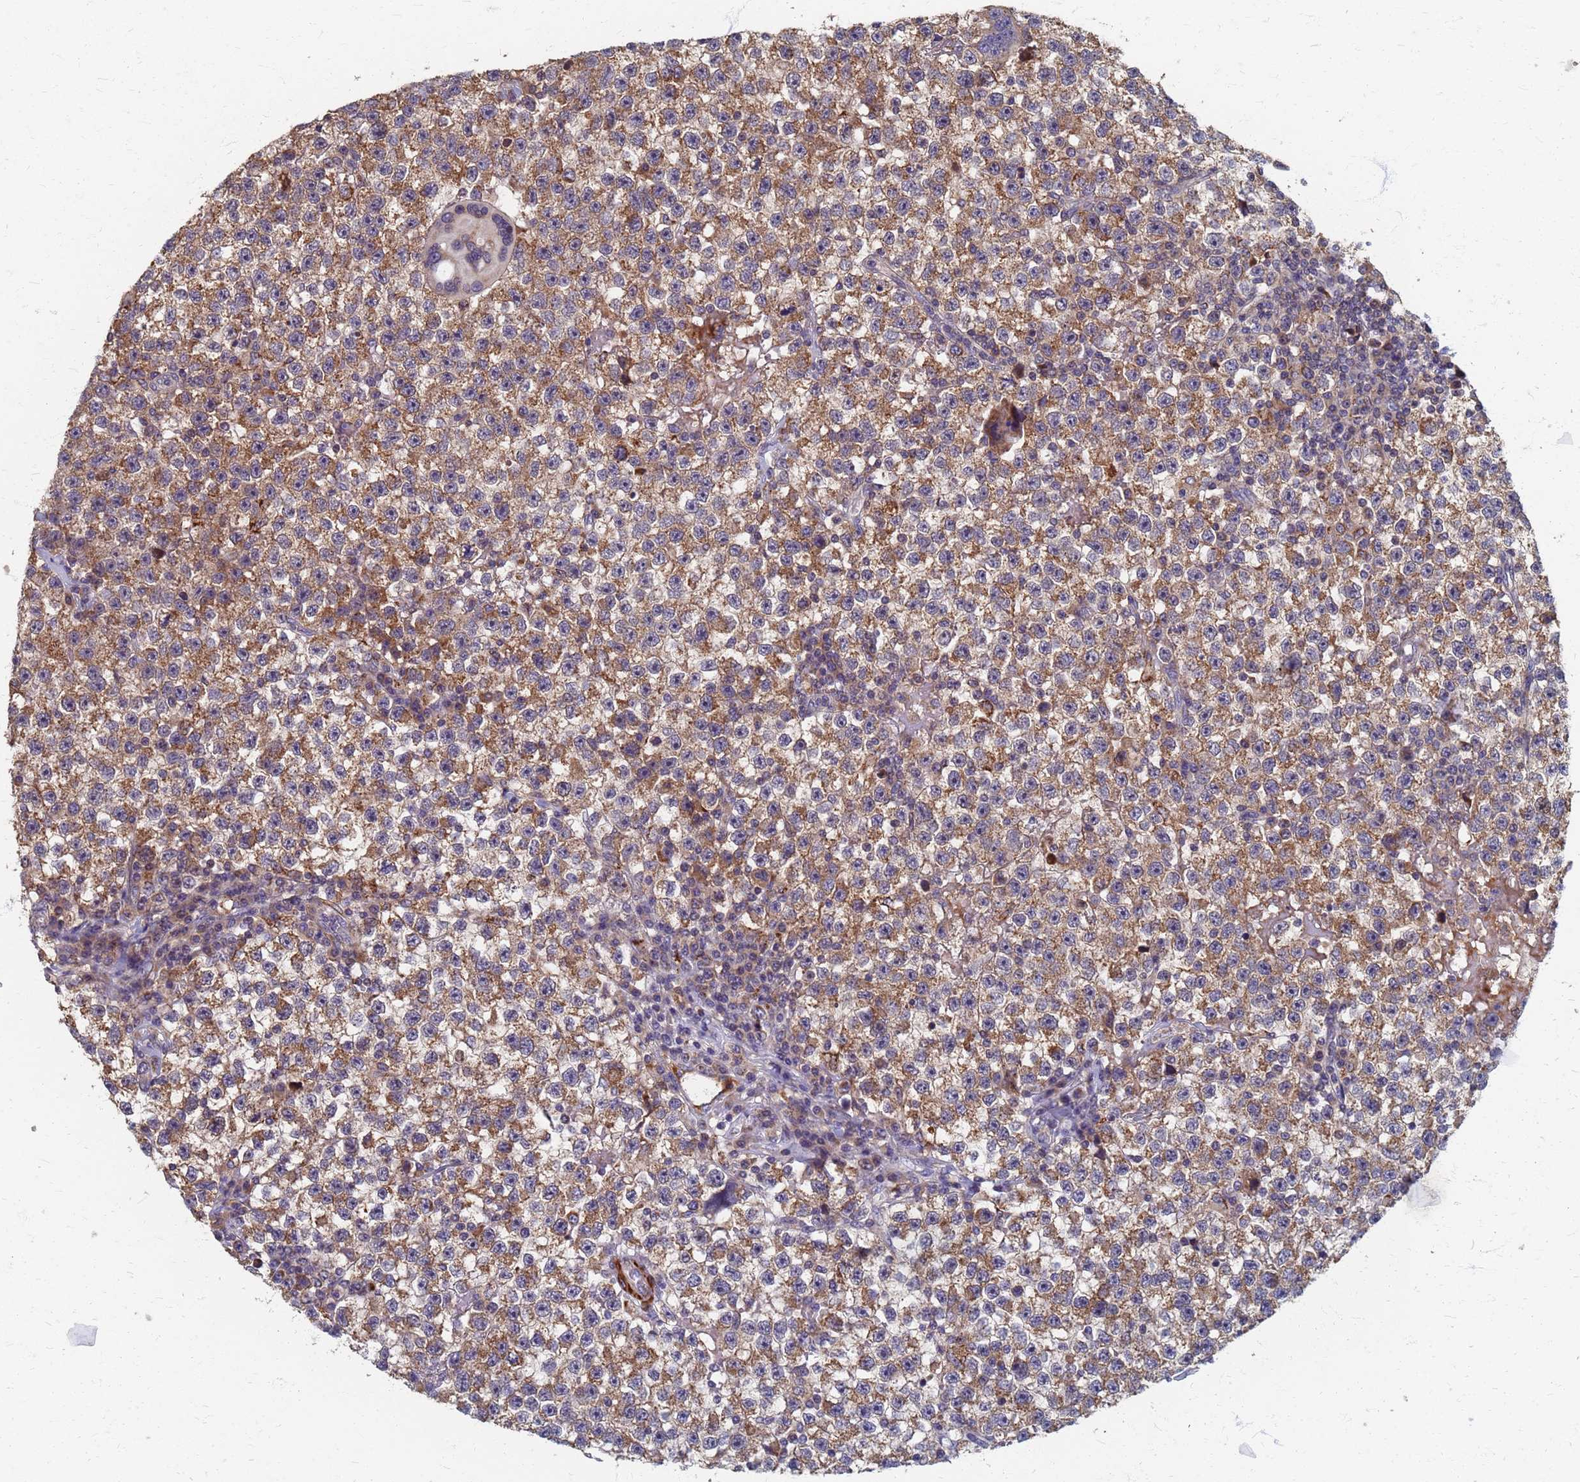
{"staining": {"intensity": "moderate", "quantity": ">75%", "location": "cytoplasmic/membranous"}, "tissue": "testis cancer", "cell_type": "Tumor cells", "image_type": "cancer", "snomed": [{"axis": "morphology", "description": "Seminoma, NOS"}, {"axis": "topography", "description": "Testis"}], "caption": "Testis seminoma stained for a protein shows moderate cytoplasmic/membranous positivity in tumor cells.", "gene": "ATPAF1", "patient": {"sex": "male", "age": 22}}